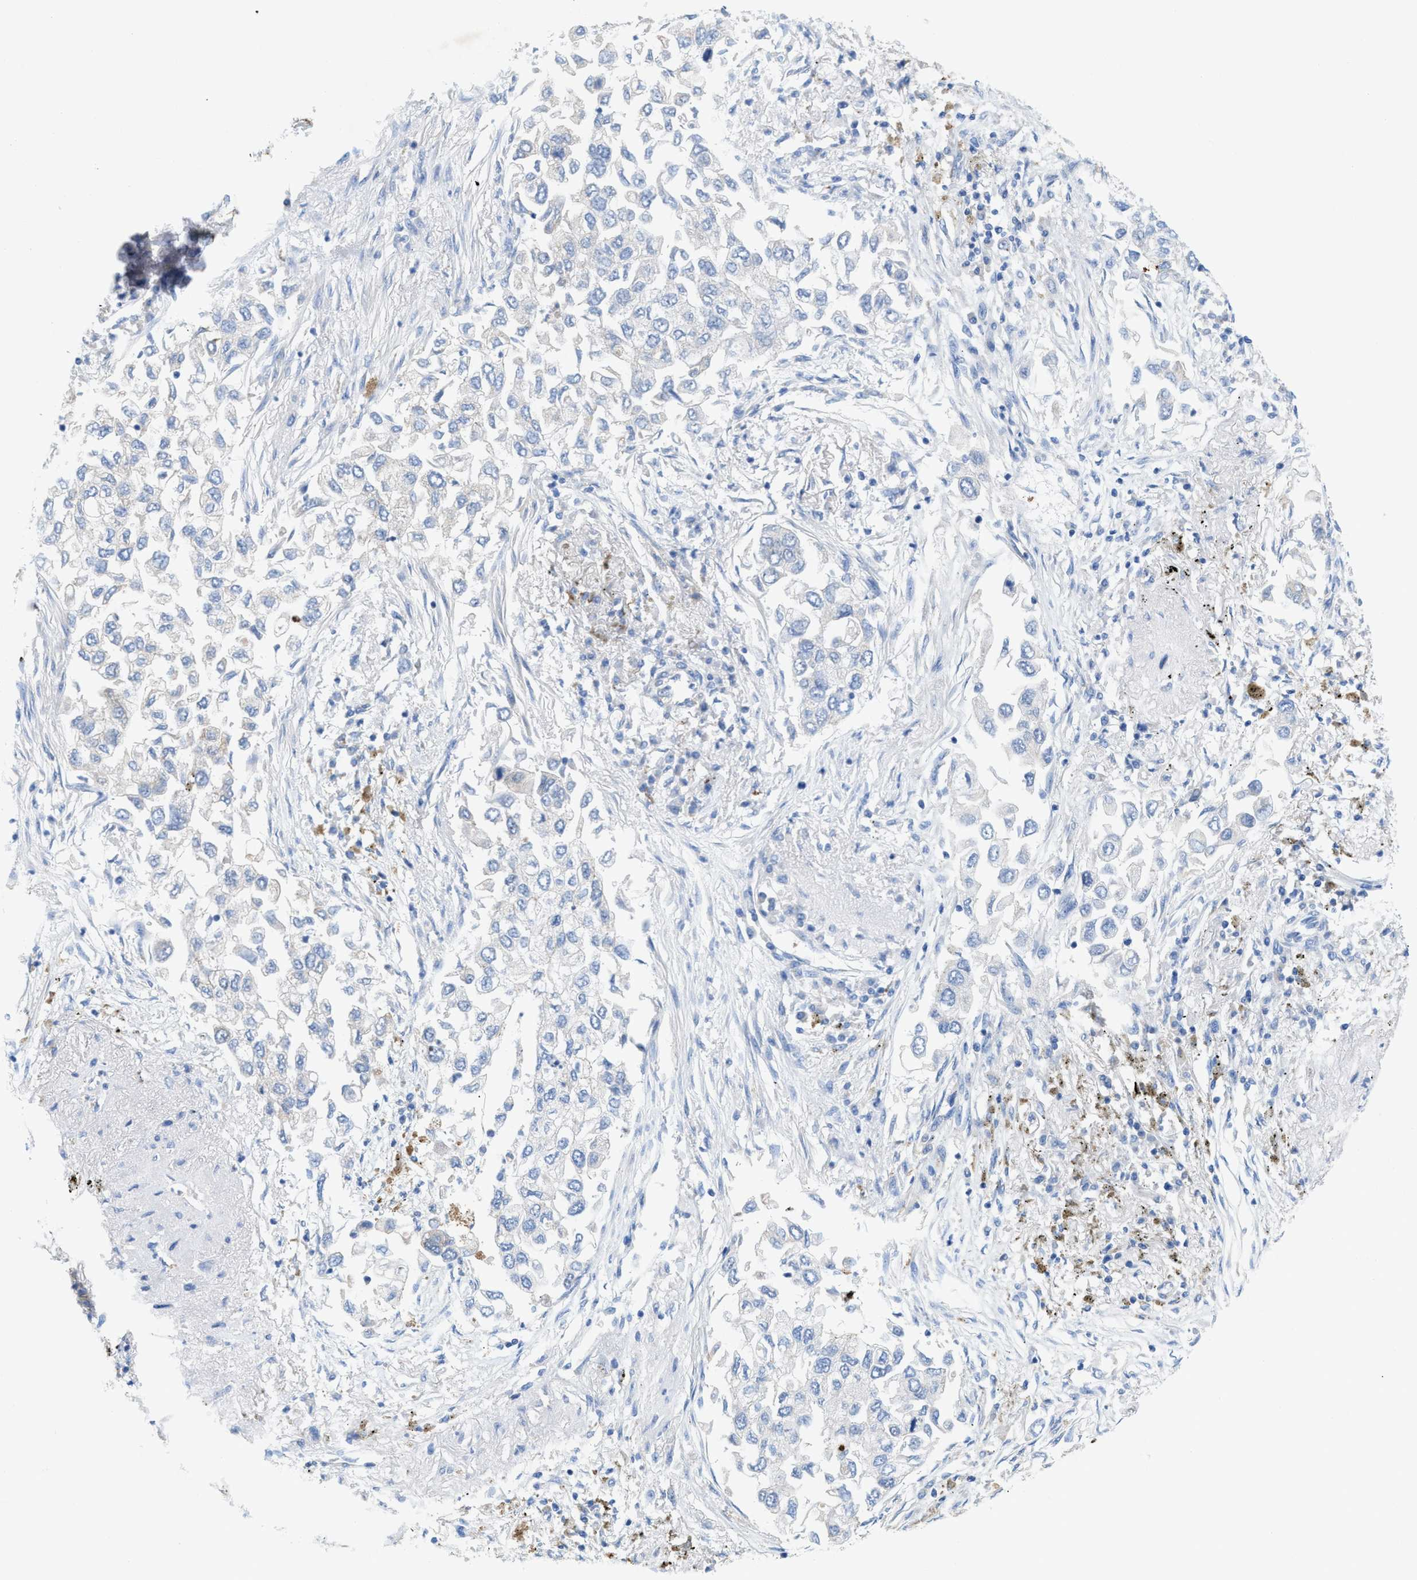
{"staining": {"intensity": "negative", "quantity": "none", "location": "none"}, "tissue": "lung cancer", "cell_type": "Tumor cells", "image_type": "cancer", "snomed": [{"axis": "morphology", "description": "Inflammation, NOS"}, {"axis": "morphology", "description": "Adenocarcinoma, NOS"}, {"axis": "topography", "description": "Lung"}], "caption": "Immunohistochemistry (IHC) image of neoplastic tissue: lung cancer stained with DAB (3,3'-diaminobenzidine) reveals no significant protein staining in tumor cells.", "gene": "CMTM1", "patient": {"sex": "male", "age": 63}}